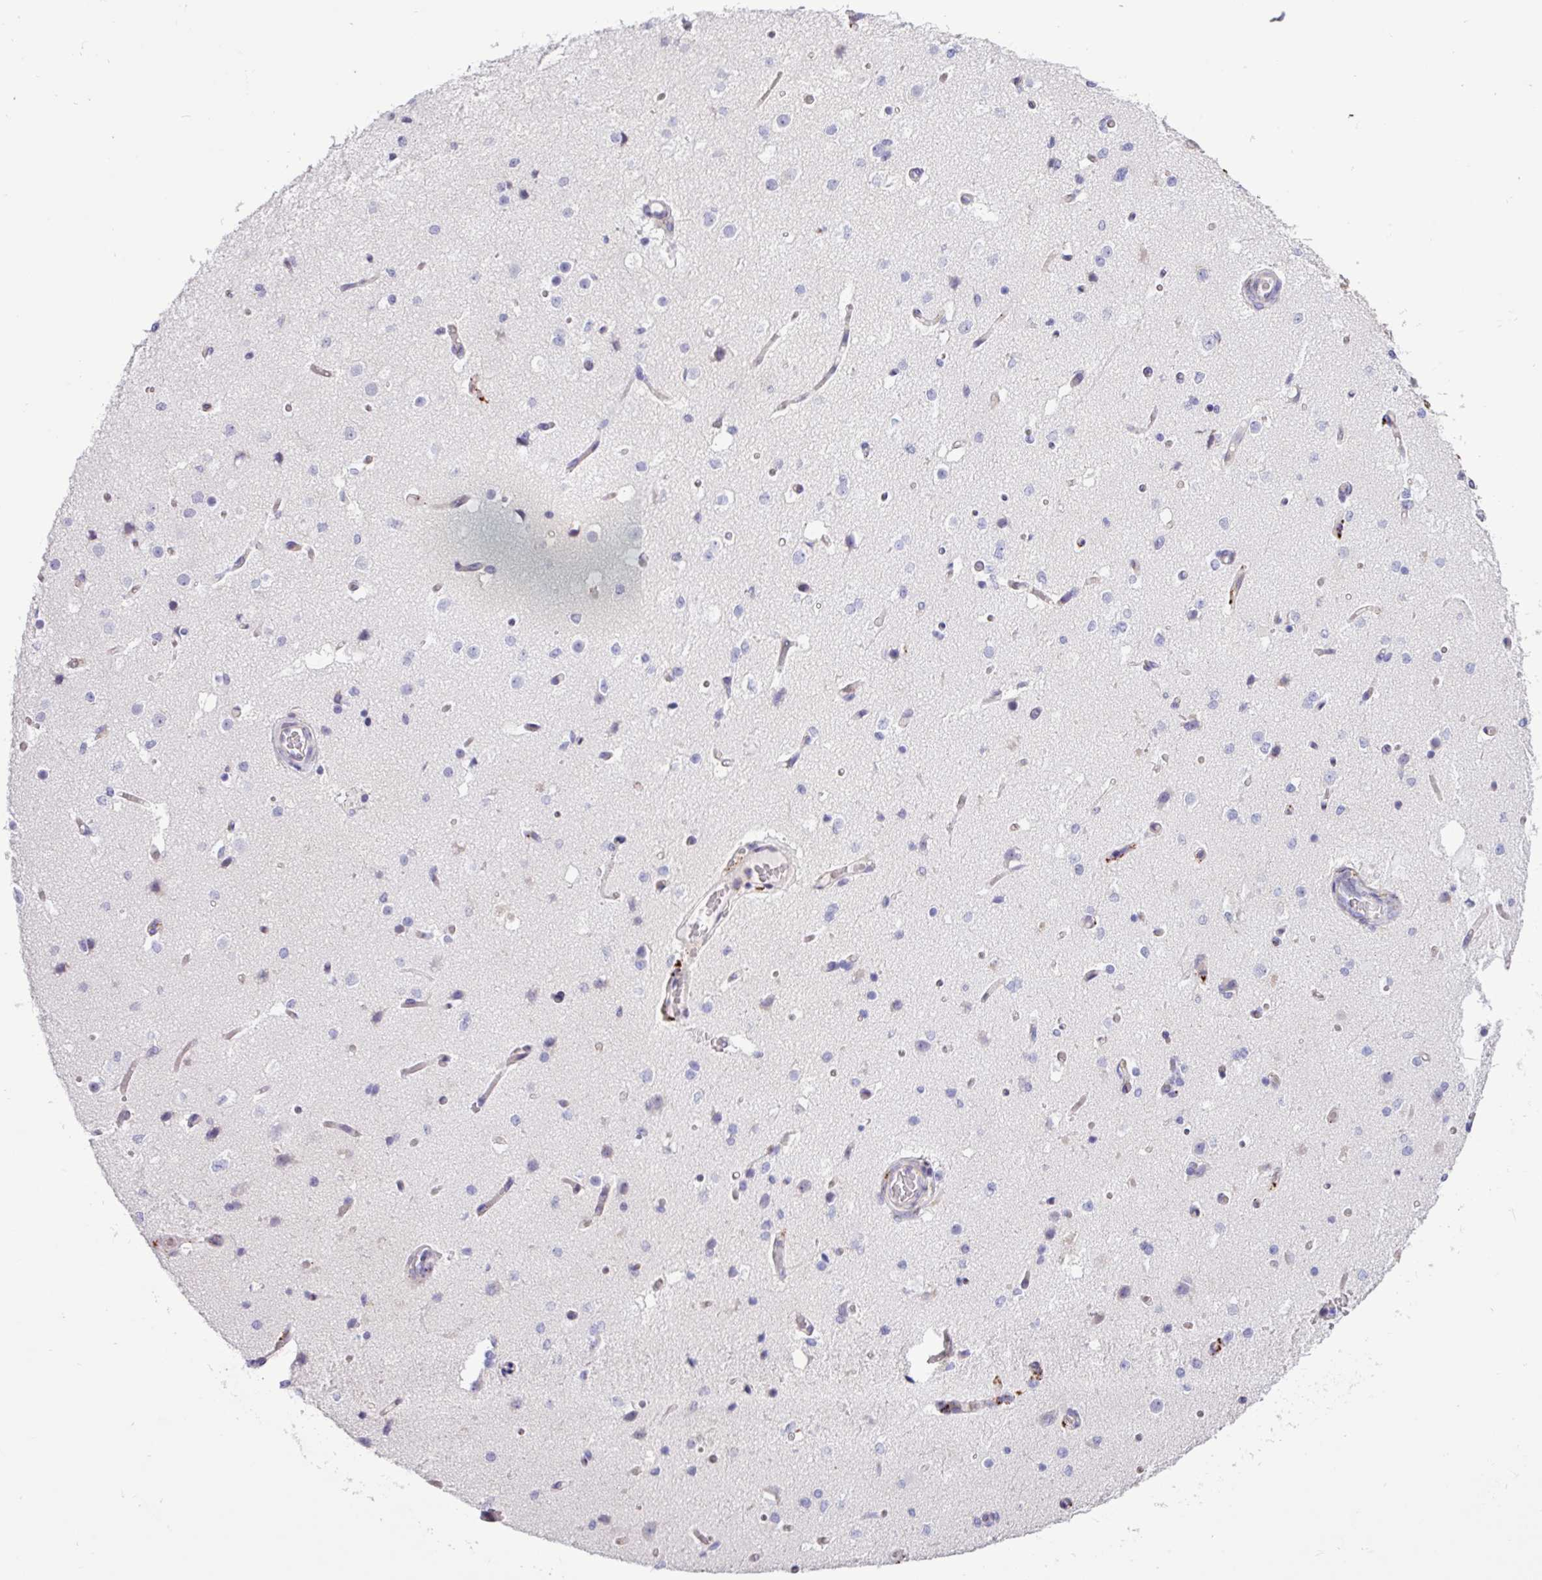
{"staining": {"intensity": "negative", "quantity": "none", "location": "none"}, "tissue": "cerebral cortex", "cell_type": "Endothelial cells", "image_type": "normal", "snomed": [{"axis": "morphology", "description": "Normal tissue, NOS"}, {"axis": "morphology", "description": "Inflammation, NOS"}, {"axis": "topography", "description": "Cerebral cortex"}], "caption": "Immunohistochemistry (IHC) of benign cerebral cortex displays no positivity in endothelial cells.", "gene": "AMIGO2", "patient": {"sex": "male", "age": 6}}